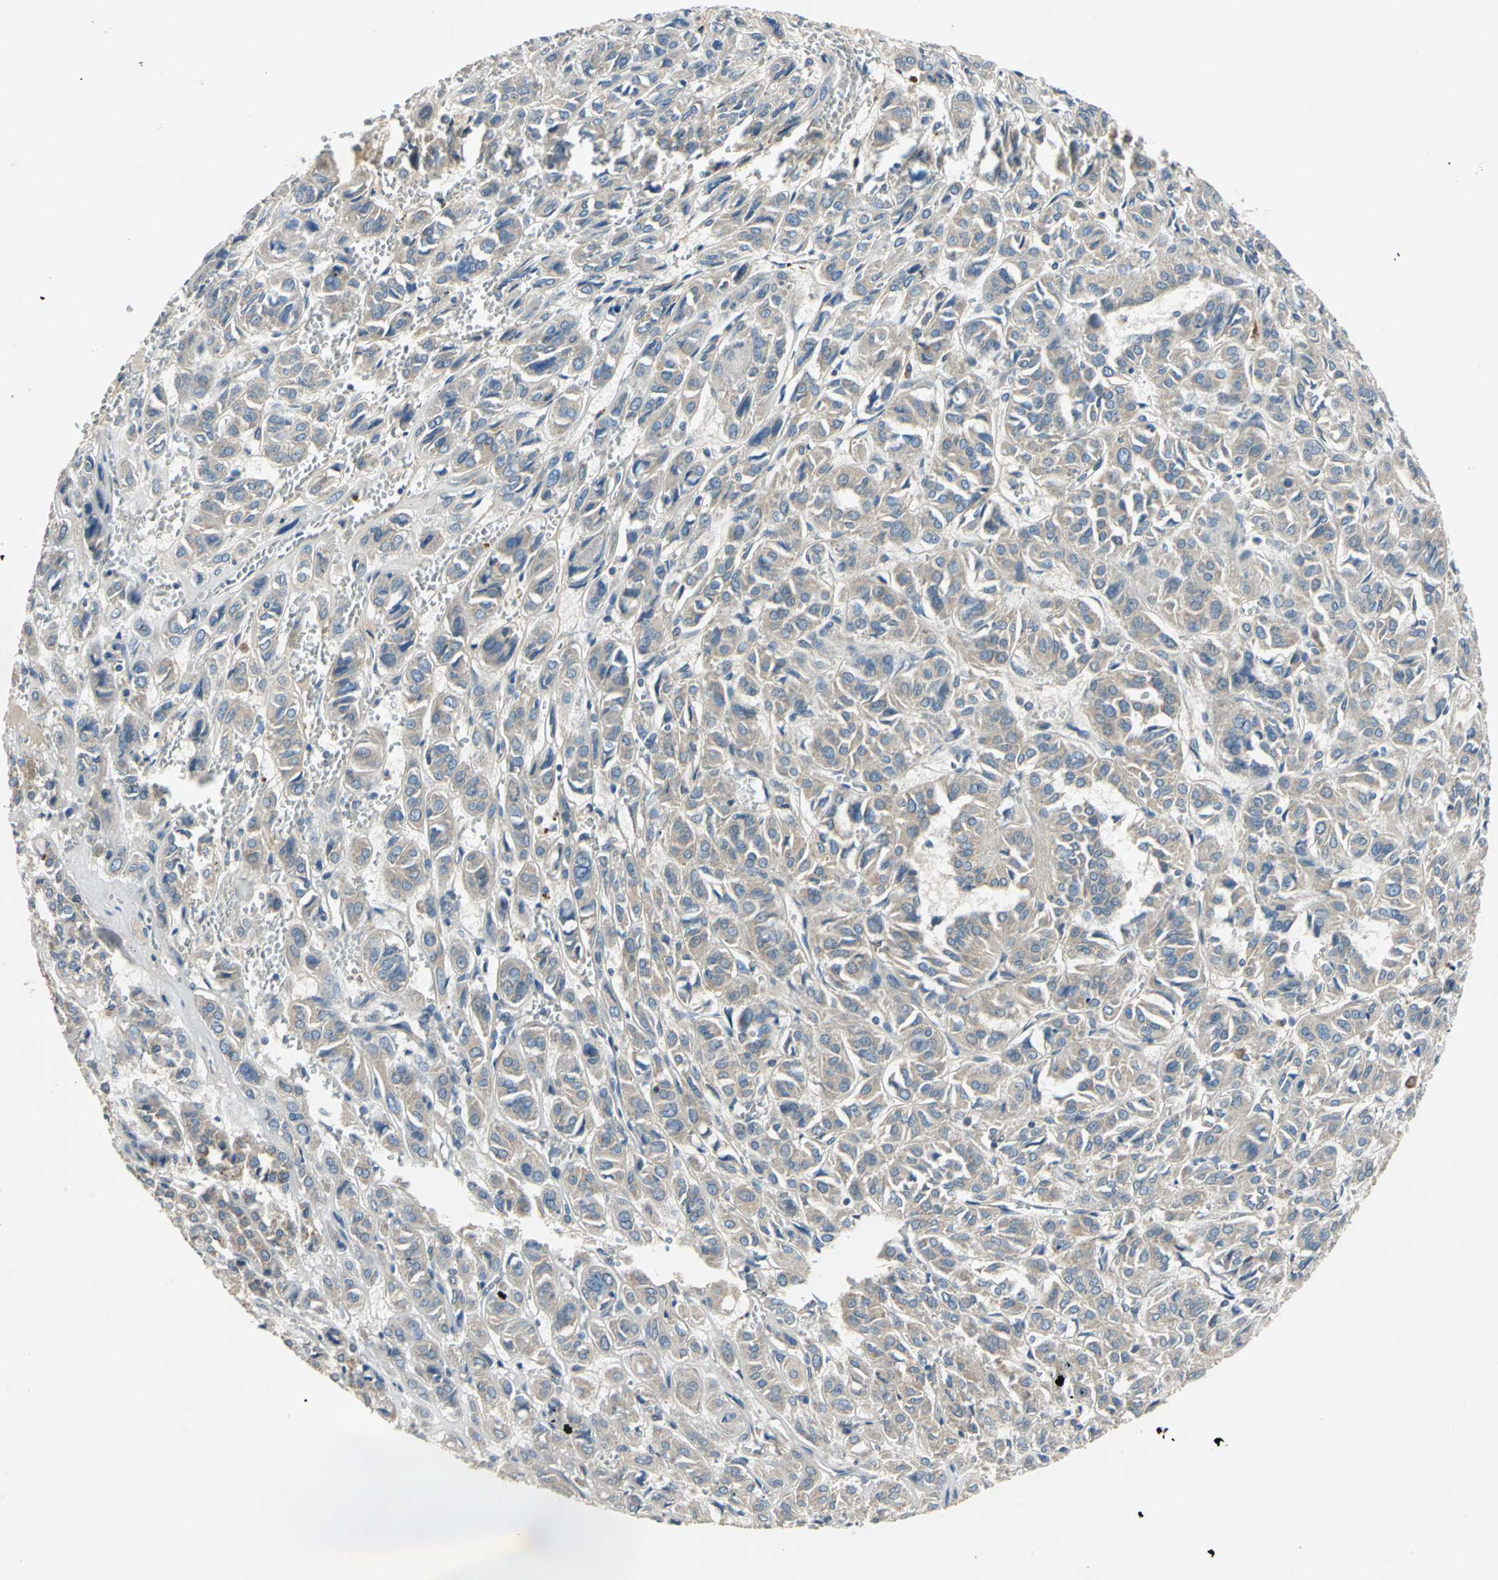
{"staining": {"intensity": "weak", "quantity": ">75%", "location": "cytoplasmic/membranous"}, "tissue": "thyroid cancer", "cell_type": "Tumor cells", "image_type": "cancer", "snomed": [{"axis": "morphology", "description": "Follicular adenoma carcinoma, NOS"}, {"axis": "topography", "description": "Thyroid gland"}], "caption": "There is low levels of weak cytoplasmic/membranous expression in tumor cells of follicular adenoma carcinoma (thyroid), as demonstrated by immunohistochemical staining (brown color).", "gene": "SLC2A13", "patient": {"sex": "female", "age": 71}}